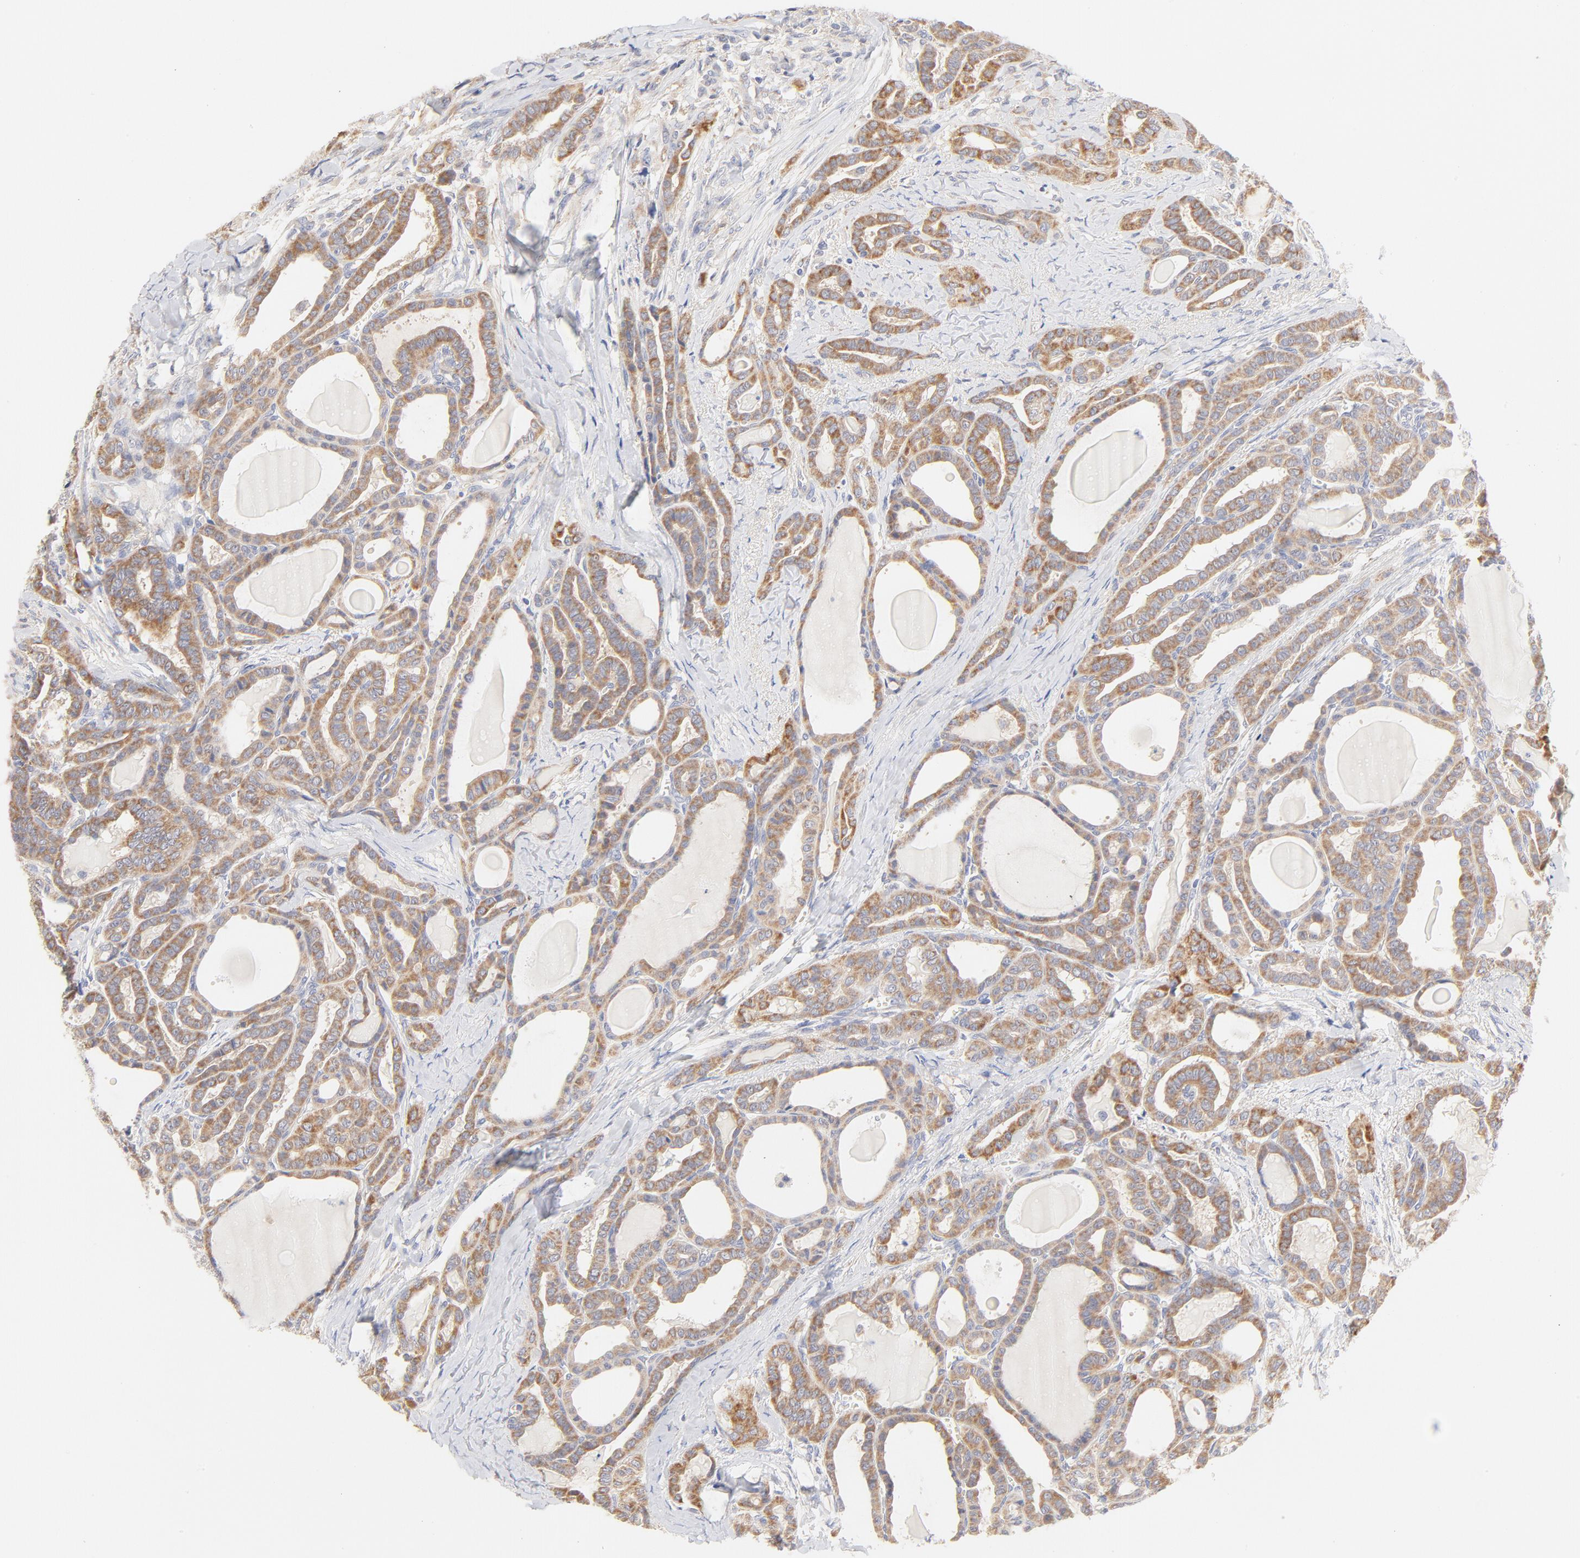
{"staining": {"intensity": "moderate", "quantity": ">75%", "location": "cytoplasmic/membranous"}, "tissue": "thyroid cancer", "cell_type": "Tumor cells", "image_type": "cancer", "snomed": [{"axis": "morphology", "description": "Carcinoma, NOS"}, {"axis": "topography", "description": "Thyroid gland"}], "caption": "IHC image of human thyroid carcinoma stained for a protein (brown), which reveals medium levels of moderate cytoplasmic/membranous expression in approximately >75% of tumor cells.", "gene": "MTERF2", "patient": {"sex": "female", "age": 91}}